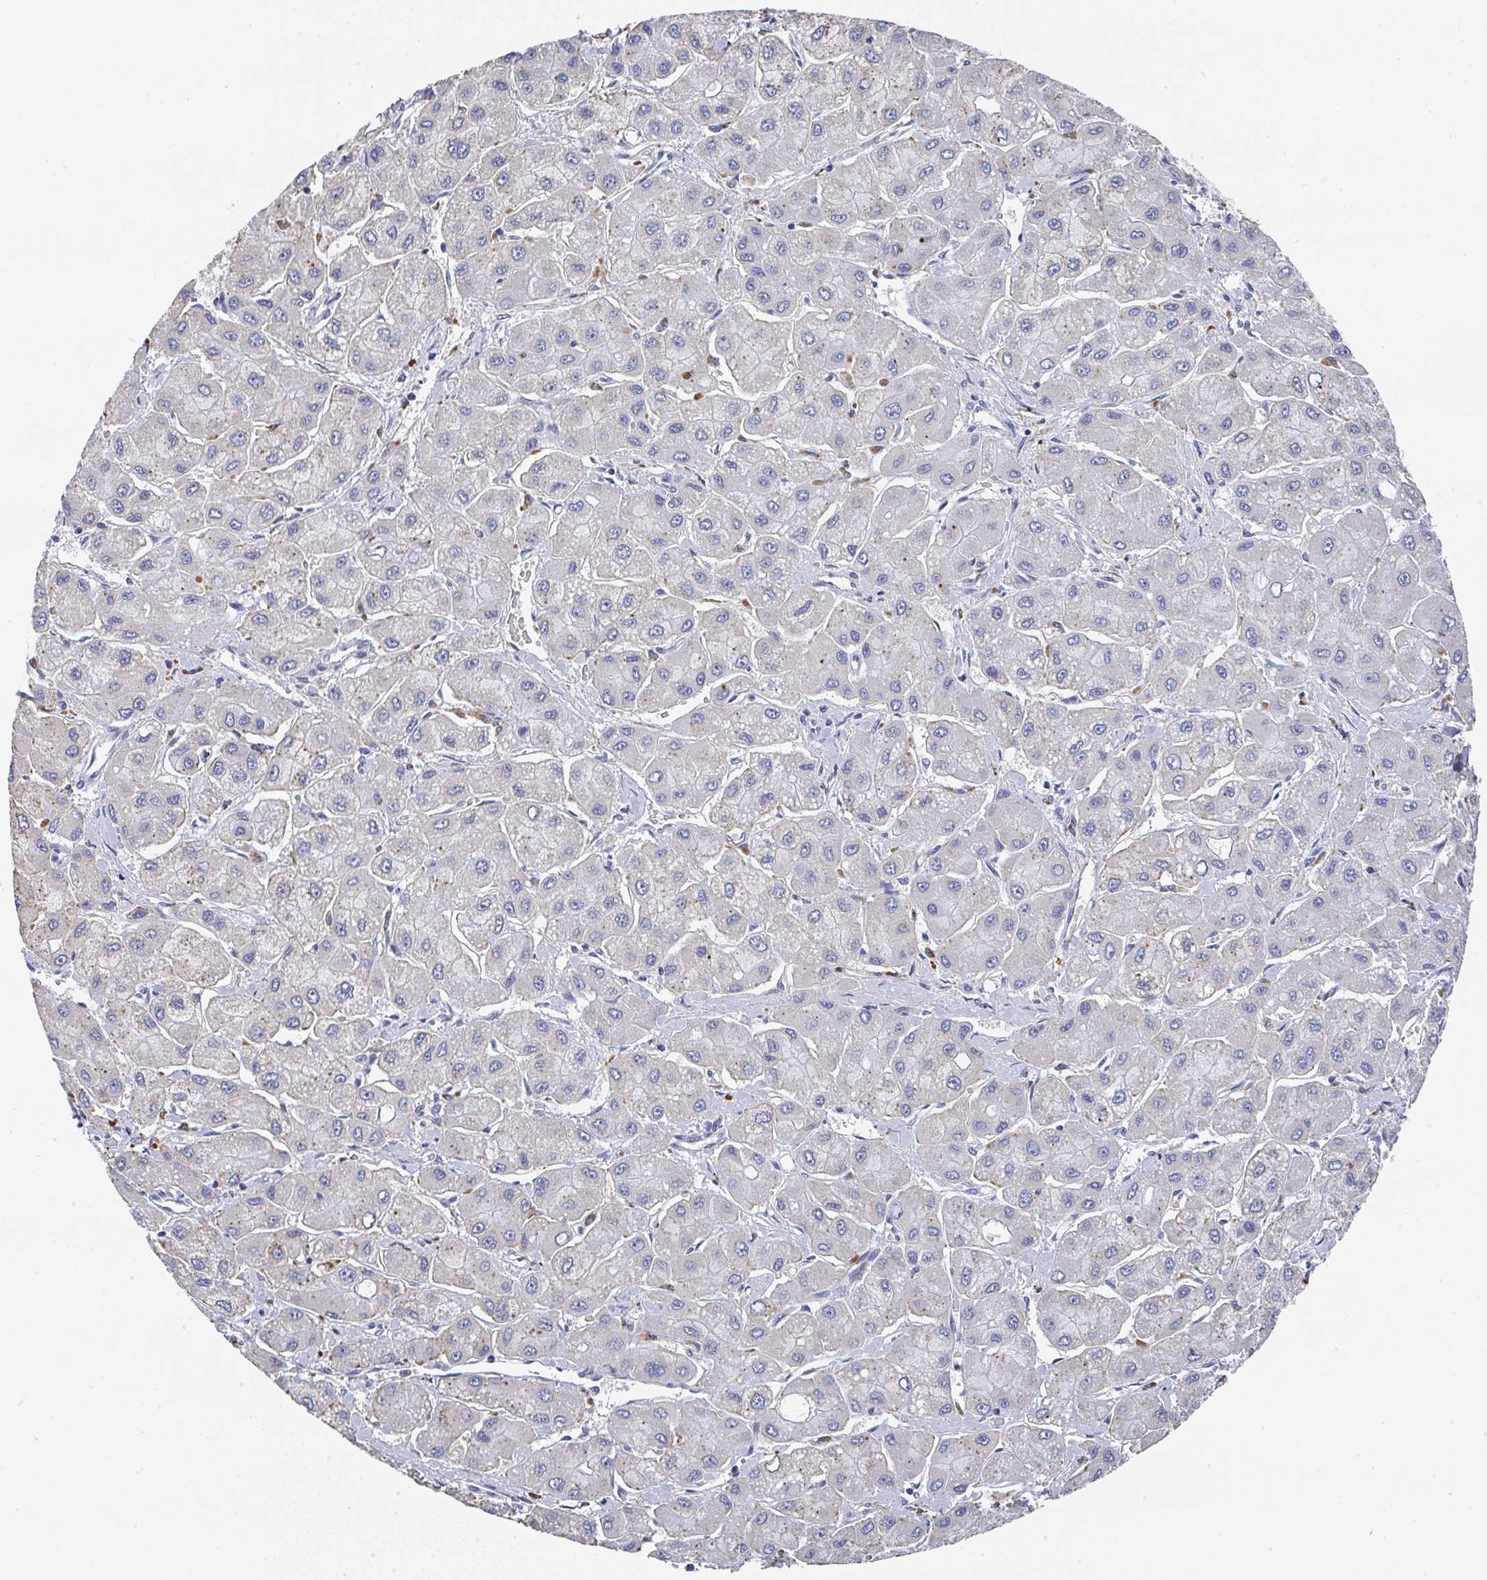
{"staining": {"intensity": "negative", "quantity": "none", "location": "none"}, "tissue": "liver cancer", "cell_type": "Tumor cells", "image_type": "cancer", "snomed": [{"axis": "morphology", "description": "Carcinoma, Hepatocellular, NOS"}, {"axis": "topography", "description": "Liver"}], "caption": "There is no significant positivity in tumor cells of liver cancer.", "gene": "NCF1", "patient": {"sex": "male", "age": 40}}